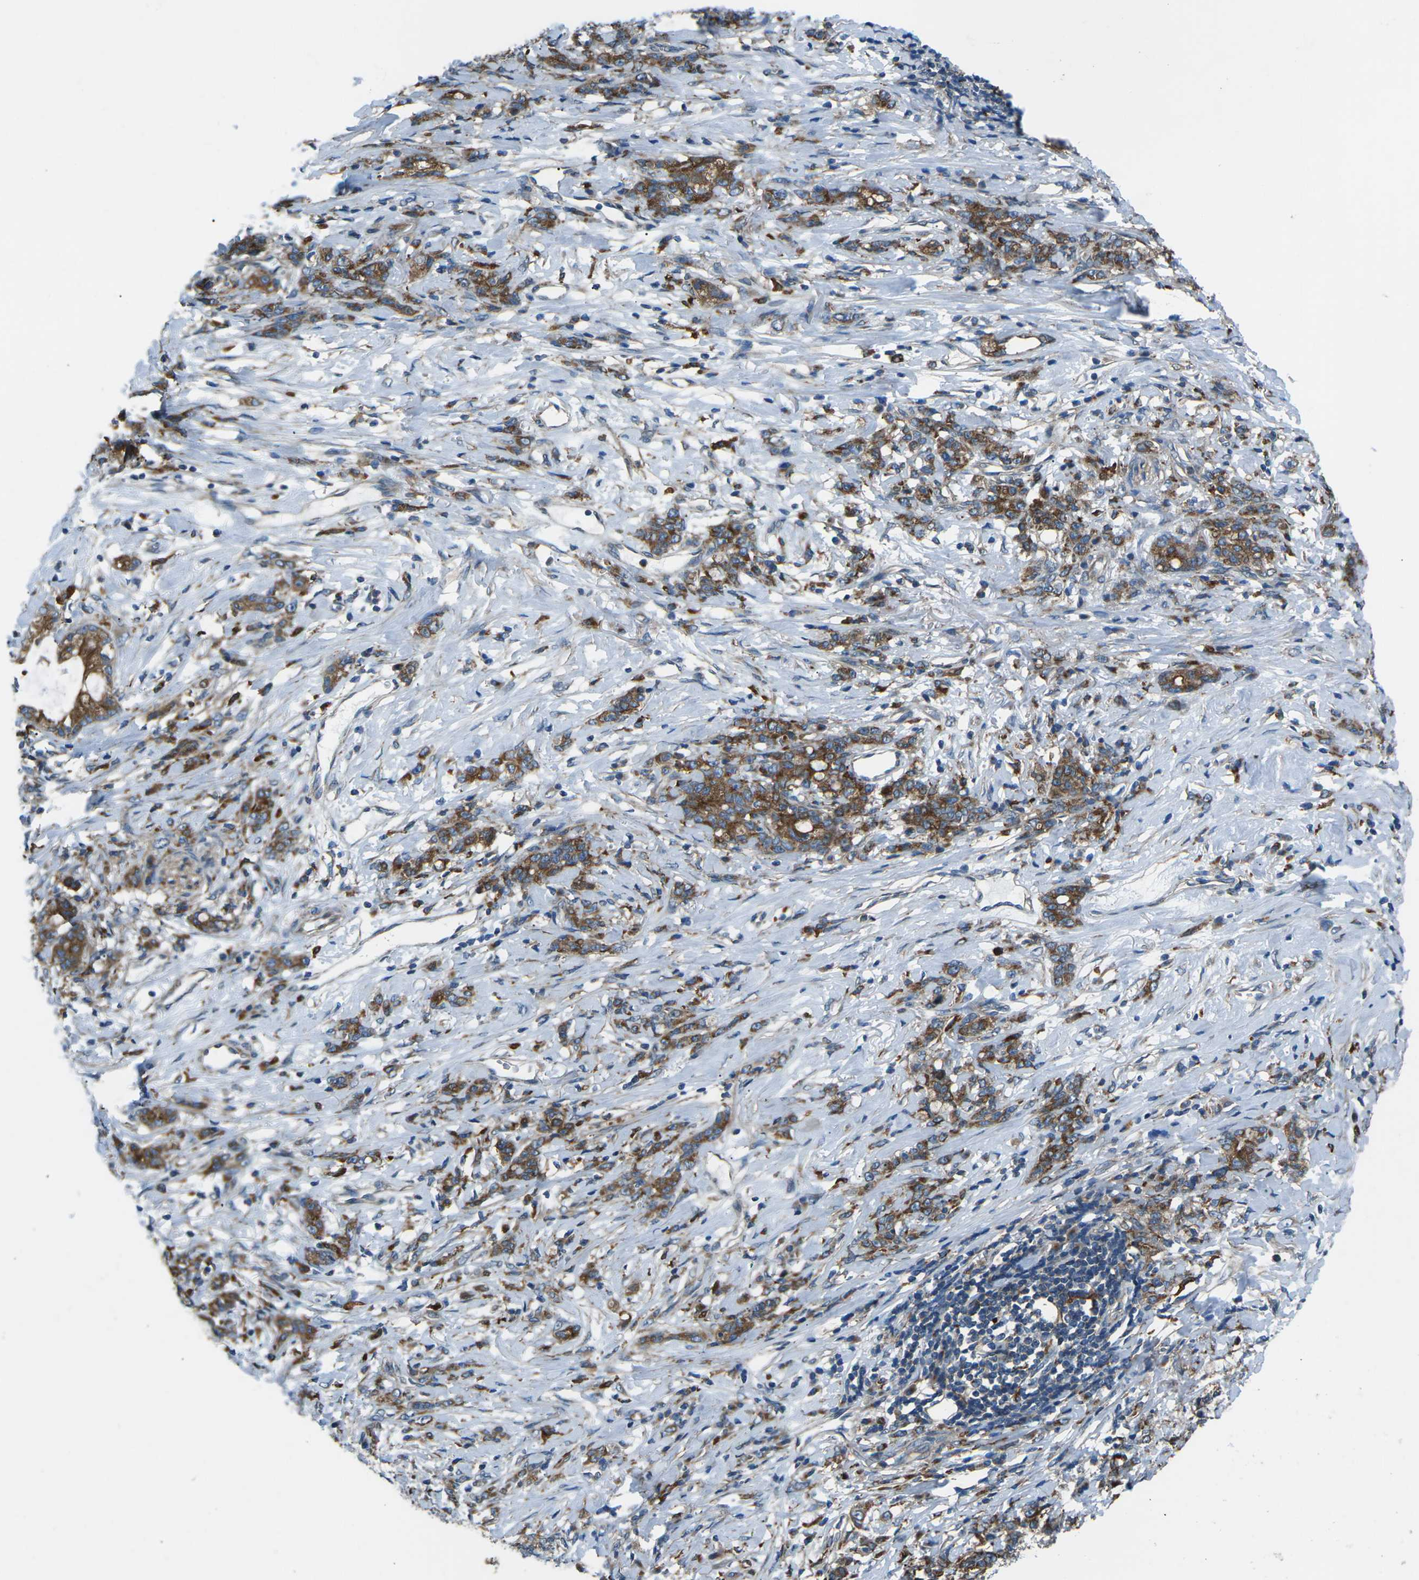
{"staining": {"intensity": "strong", "quantity": "25%-75%", "location": "cytoplasmic/membranous"}, "tissue": "stomach cancer", "cell_type": "Tumor cells", "image_type": "cancer", "snomed": [{"axis": "morphology", "description": "Adenocarcinoma, NOS"}, {"axis": "topography", "description": "Stomach, lower"}], "caption": "Stomach cancer tissue exhibits strong cytoplasmic/membranous expression in approximately 25%-75% of tumor cells, visualized by immunohistochemistry. (DAB (3,3'-diaminobenzidine) IHC, brown staining for protein, blue staining for nuclei).", "gene": "CDK17", "patient": {"sex": "male", "age": 88}}